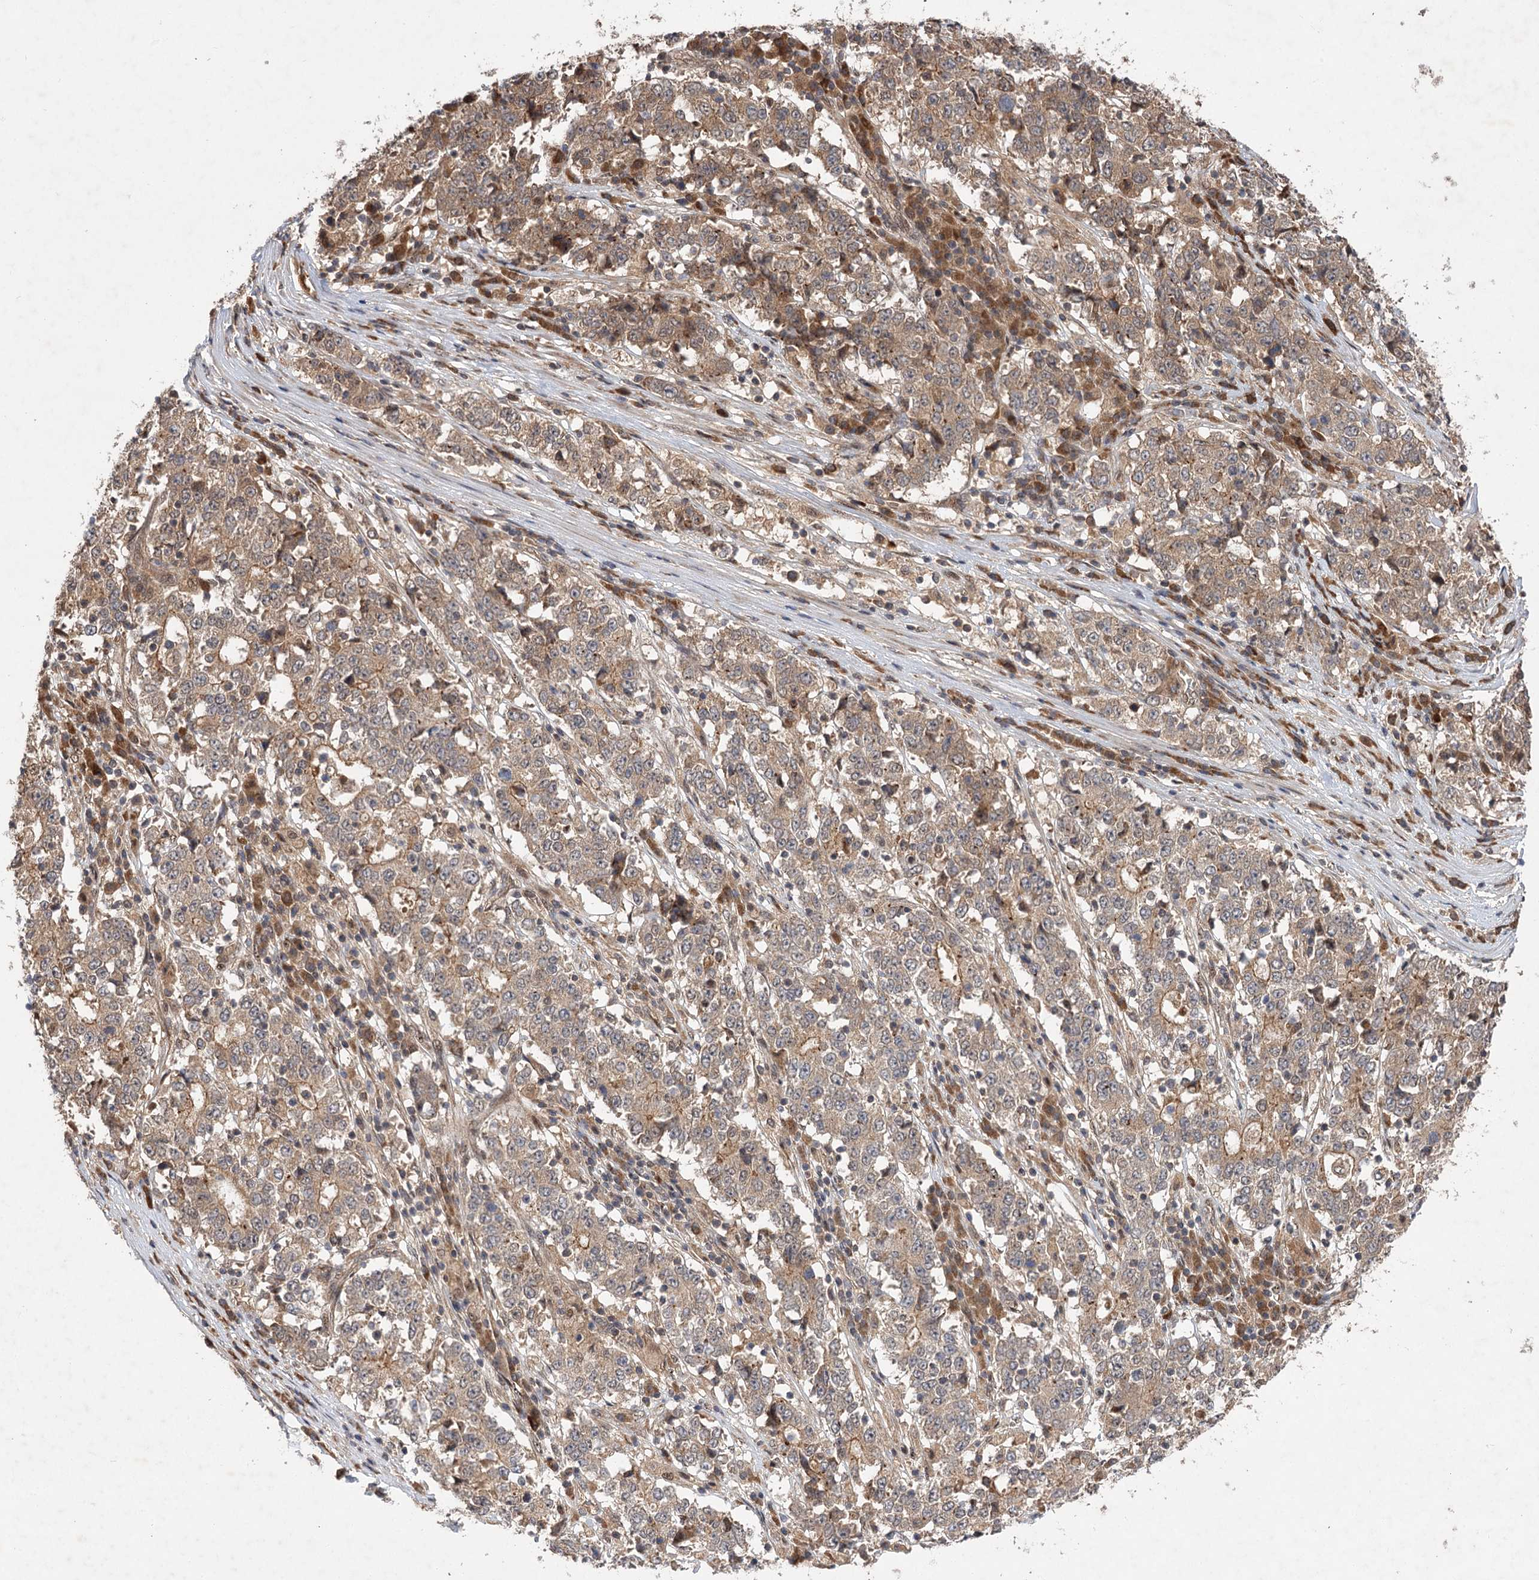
{"staining": {"intensity": "moderate", "quantity": ">75%", "location": "cytoplasmic/membranous"}, "tissue": "stomach cancer", "cell_type": "Tumor cells", "image_type": "cancer", "snomed": [{"axis": "morphology", "description": "Adenocarcinoma, NOS"}, {"axis": "topography", "description": "Stomach"}], "caption": "This is a histology image of immunohistochemistry staining of adenocarcinoma (stomach), which shows moderate positivity in the cytoplasmic/membranous of tumor cells.", "gene": "FBXW8", "patient": {"sex": "male", "age": 59}}